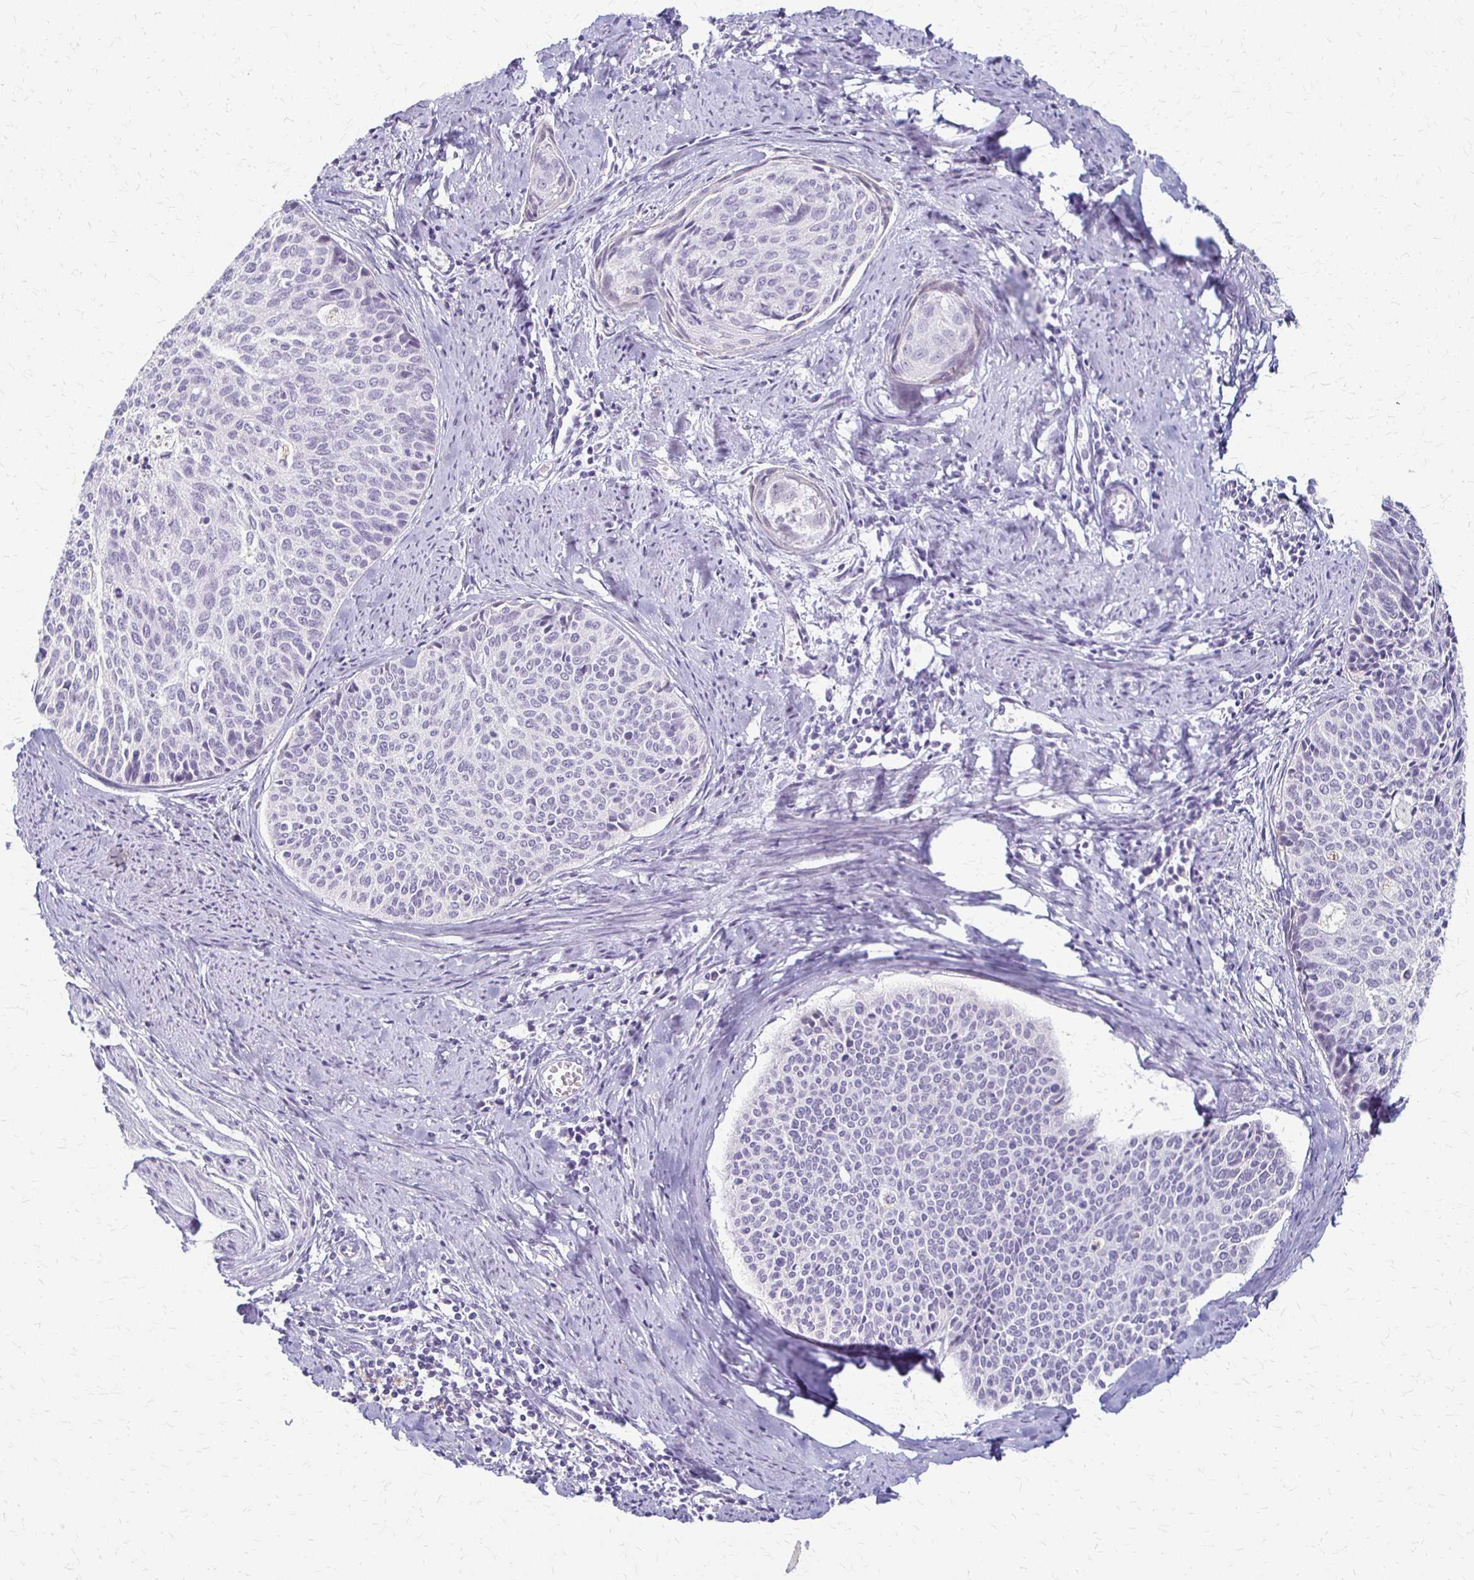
{"staining": {"intensity": "negative", "quantity": "none", "location": "none"}, "tissue": "cervical cancer", "cell_type": "Tumor cells", "image_type": "cancer", "snomed": [{"axis": "morphology", "description": "Squamous cell carcinoma, NOS"}, {"axis": "topography", "description": "Cervix"}], "caption": "This is an IHC micrograph of human cervical cancer (squamous cell carcinoma). There is no positivity in tumor cells.", "gene": "ACP5", "patient": {"sex": "female", "age": 55}}